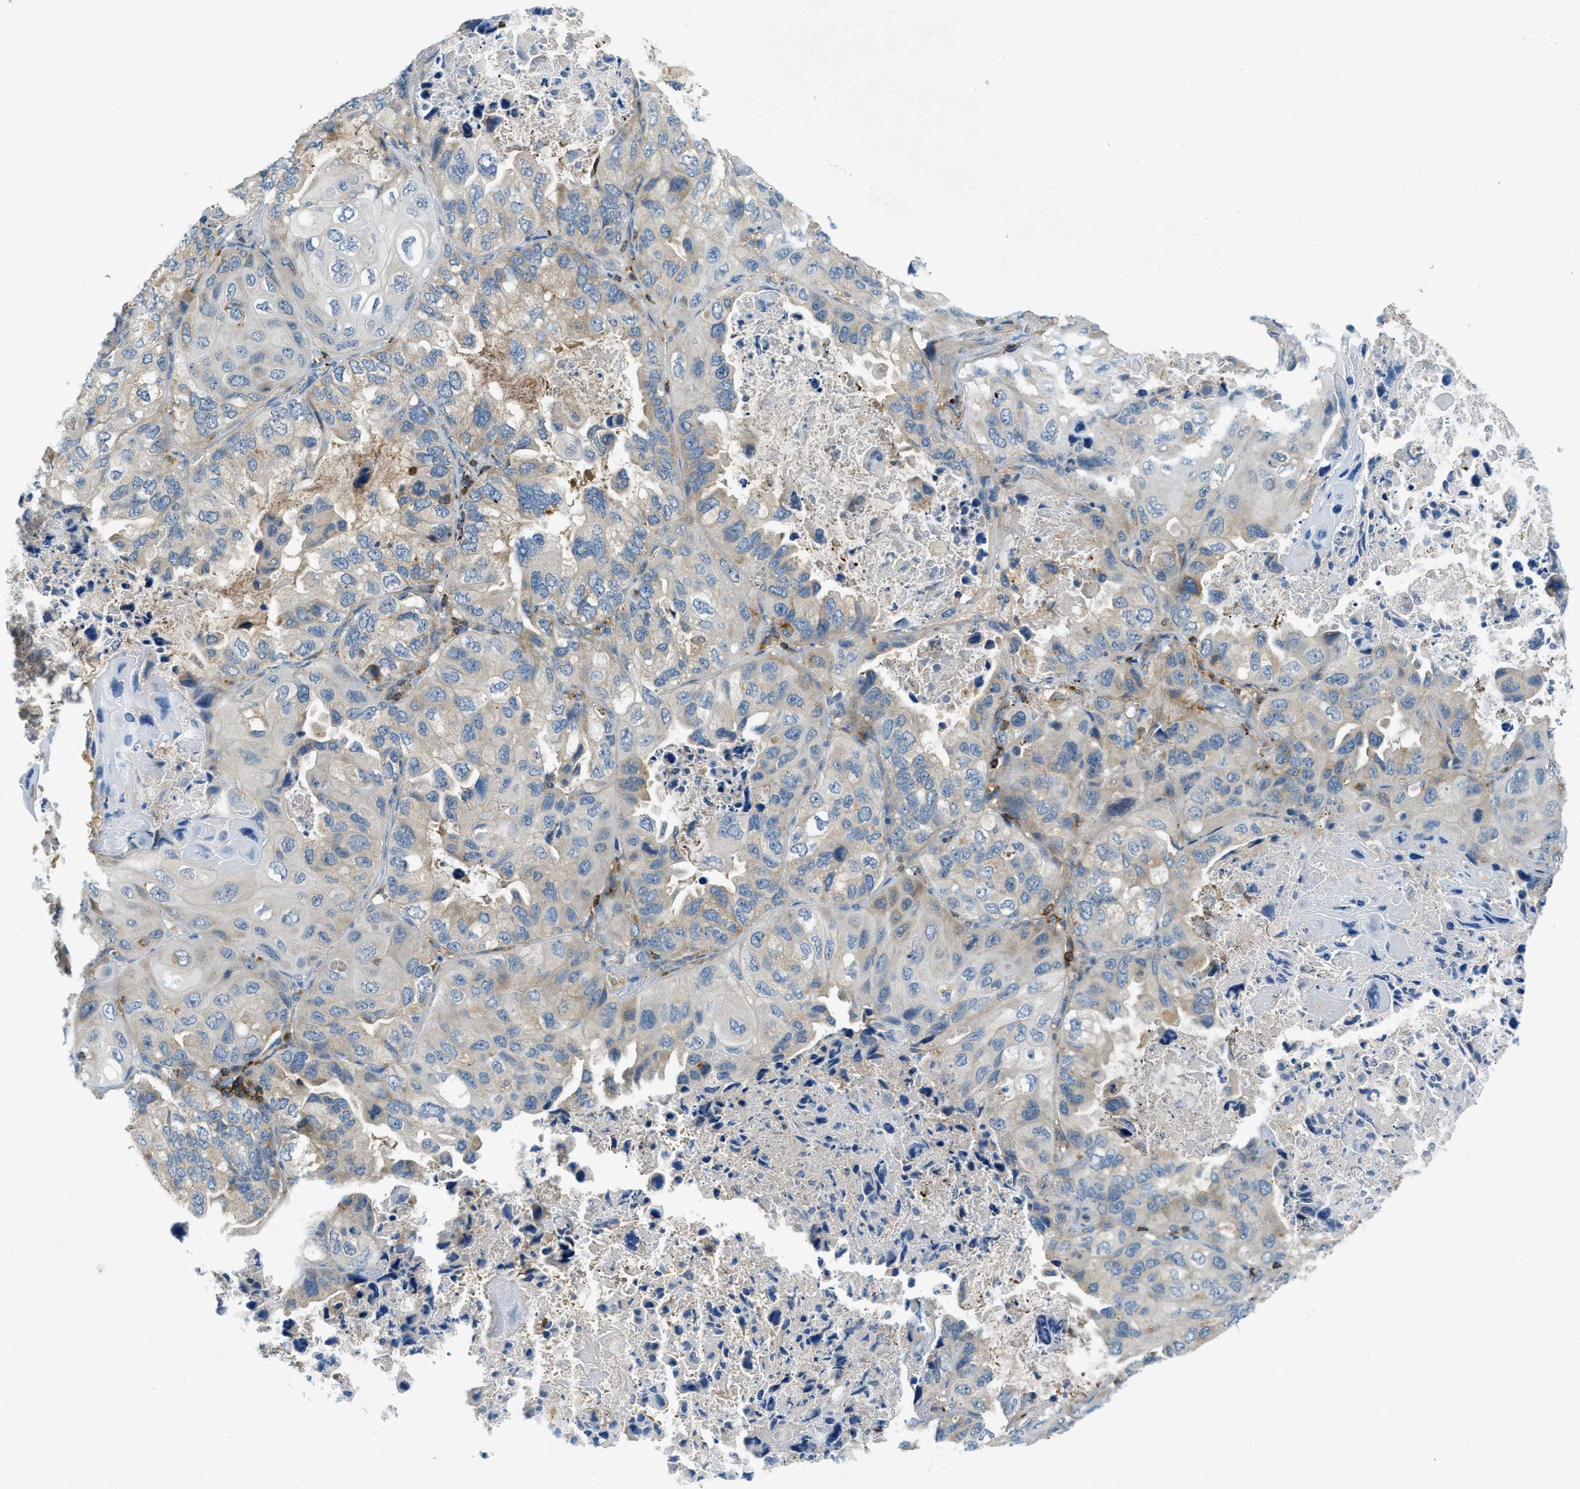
{"staining": {"intensity": "weak", "quantity": "<25%", "location": "cytoplasmic/membranous"}, "tissue": "lung cancer", "cell_type": "Tumor cells", "image_type": "cancer", "snomed": [{"axis": "morphology", "description": "Squamous cell carcinoma, NOS"}, {"axis": "topography", "description": "Lung"}], "caption": "The histopathology image exhibits no staining of tumor cells in lung cancer (squamous cell carcinoma).", "gene": "PLBD2", "patient": {"sex": "female", "age": 73}}